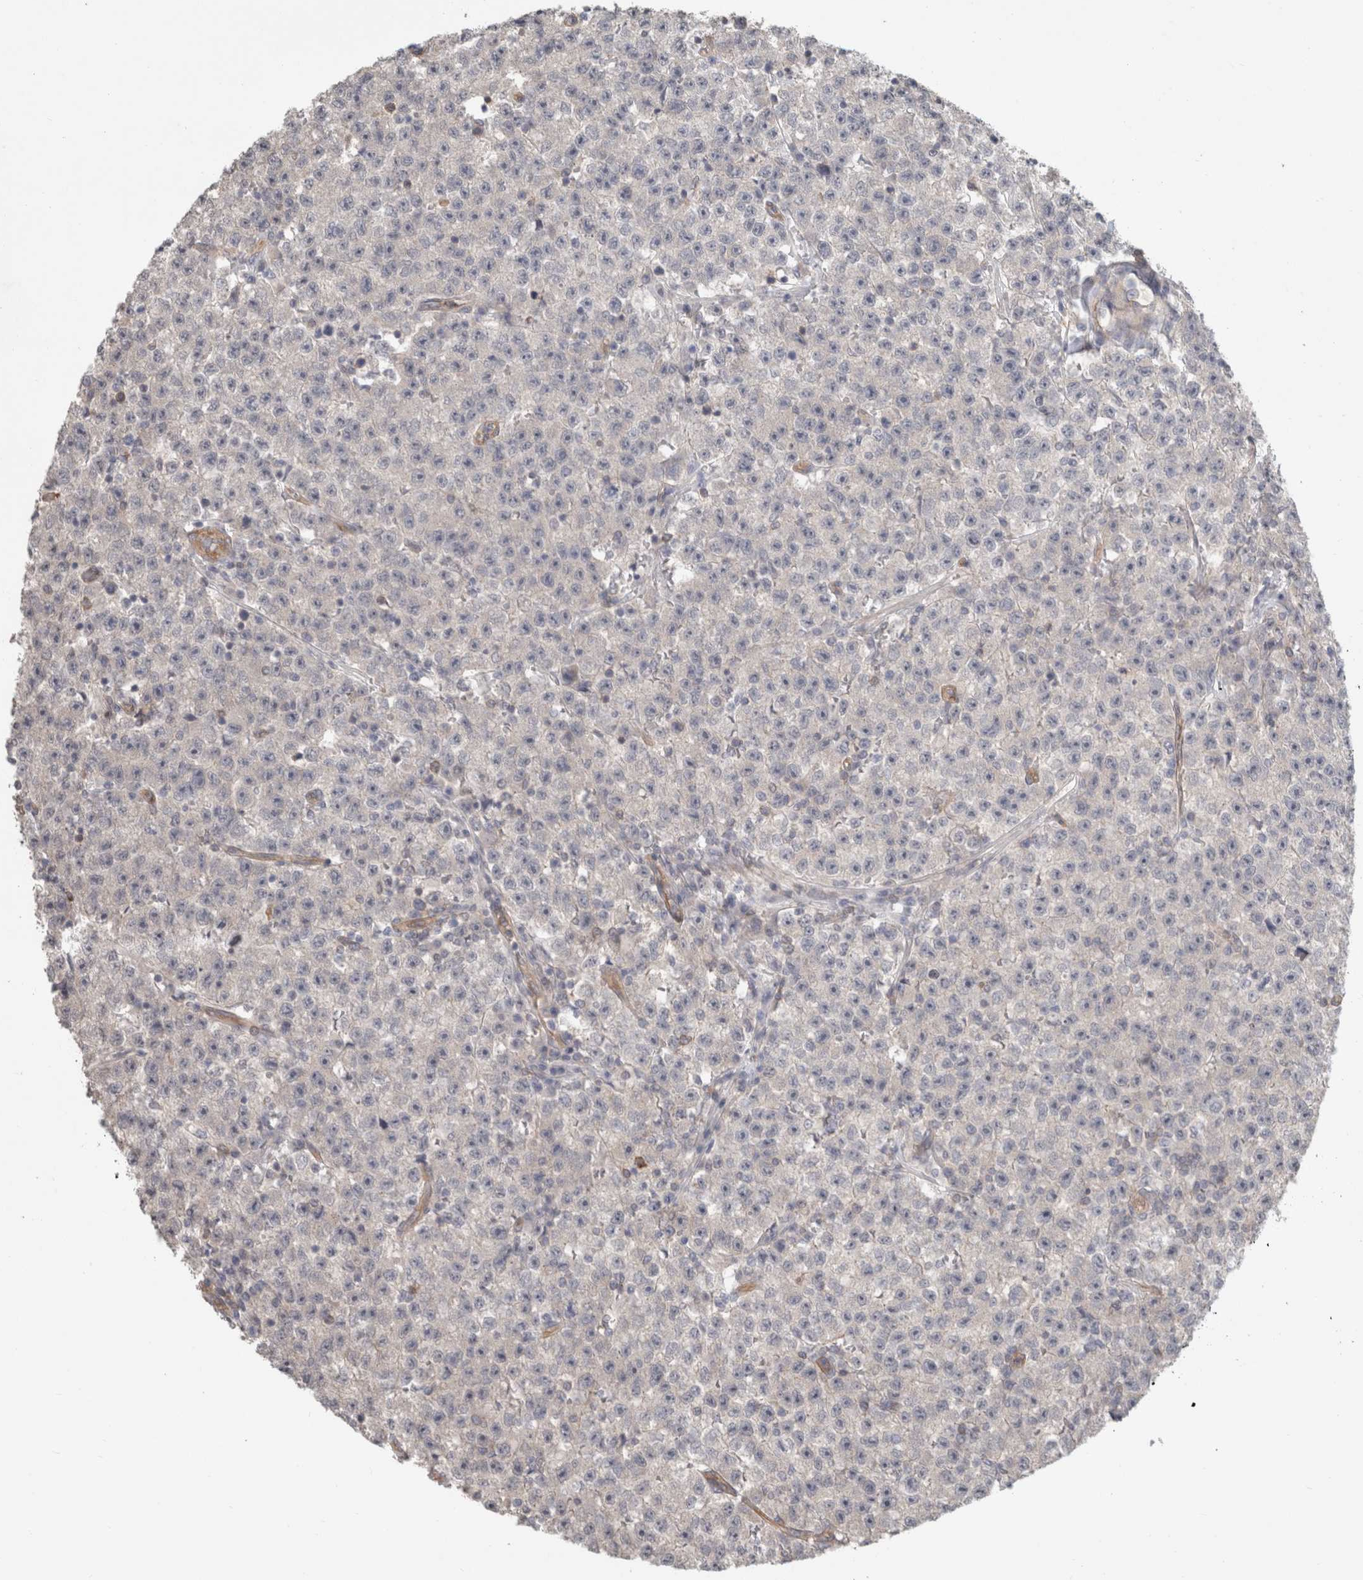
{"staining": {"intensity": "negative", "quantity": "none", "location": "none"}, "tissue": "testis cancer", "cell_type": "Tumor cells", "image_type": "cancer", "snomed": [{"axis": "morphology", "description": "Seminoma, NOS"}, {"axis": "topography", "description": "Testis"}], "caption": "A photomicrograph of testis cancer (seminoma) stained for a protein reveals no brown staining in tumor cells.", "gene": "RASAL2", "patient": {"sex": "male", "age": 22}}